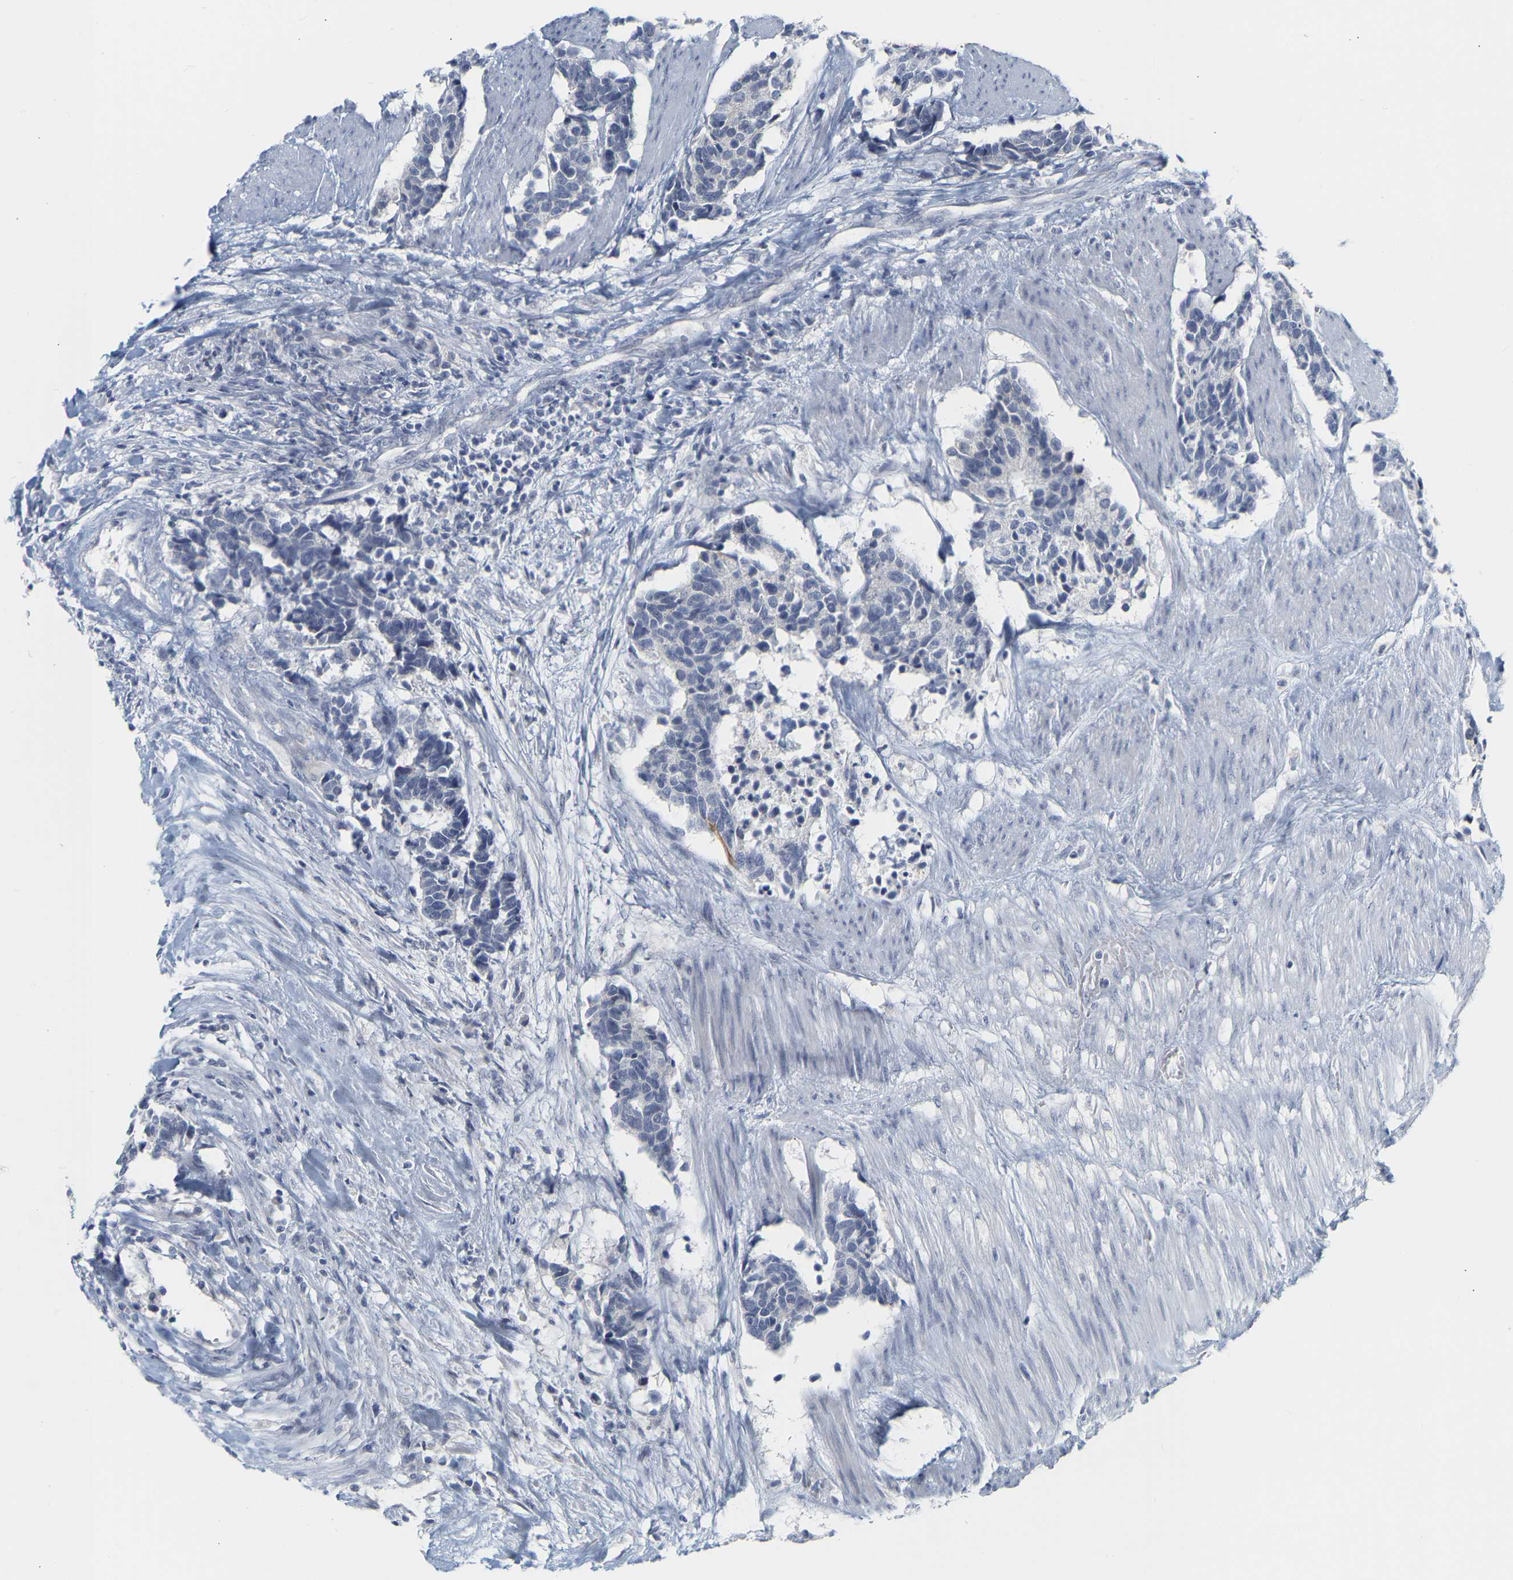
{"staining": {"intensity": "negative", "quantity": "none", "location": "none"}, "tissue": "carcinoid", "cell_type": "Tumor cells", "image_type": "cancer", "snomed": [{"axis": "morphology", "description": "Carcinoma, NOS"}, {"axis": "morphology", "description": "Carcinoid, malignant, NOS"}, {"axis": "topography", "description": "Urinary bladder"}], "caption": "The histopathology image displays no significant staining in tumor cells of malignant carcinoid.", "gene": "KRT76", "patient": {"sex": "male", "age": 57}}